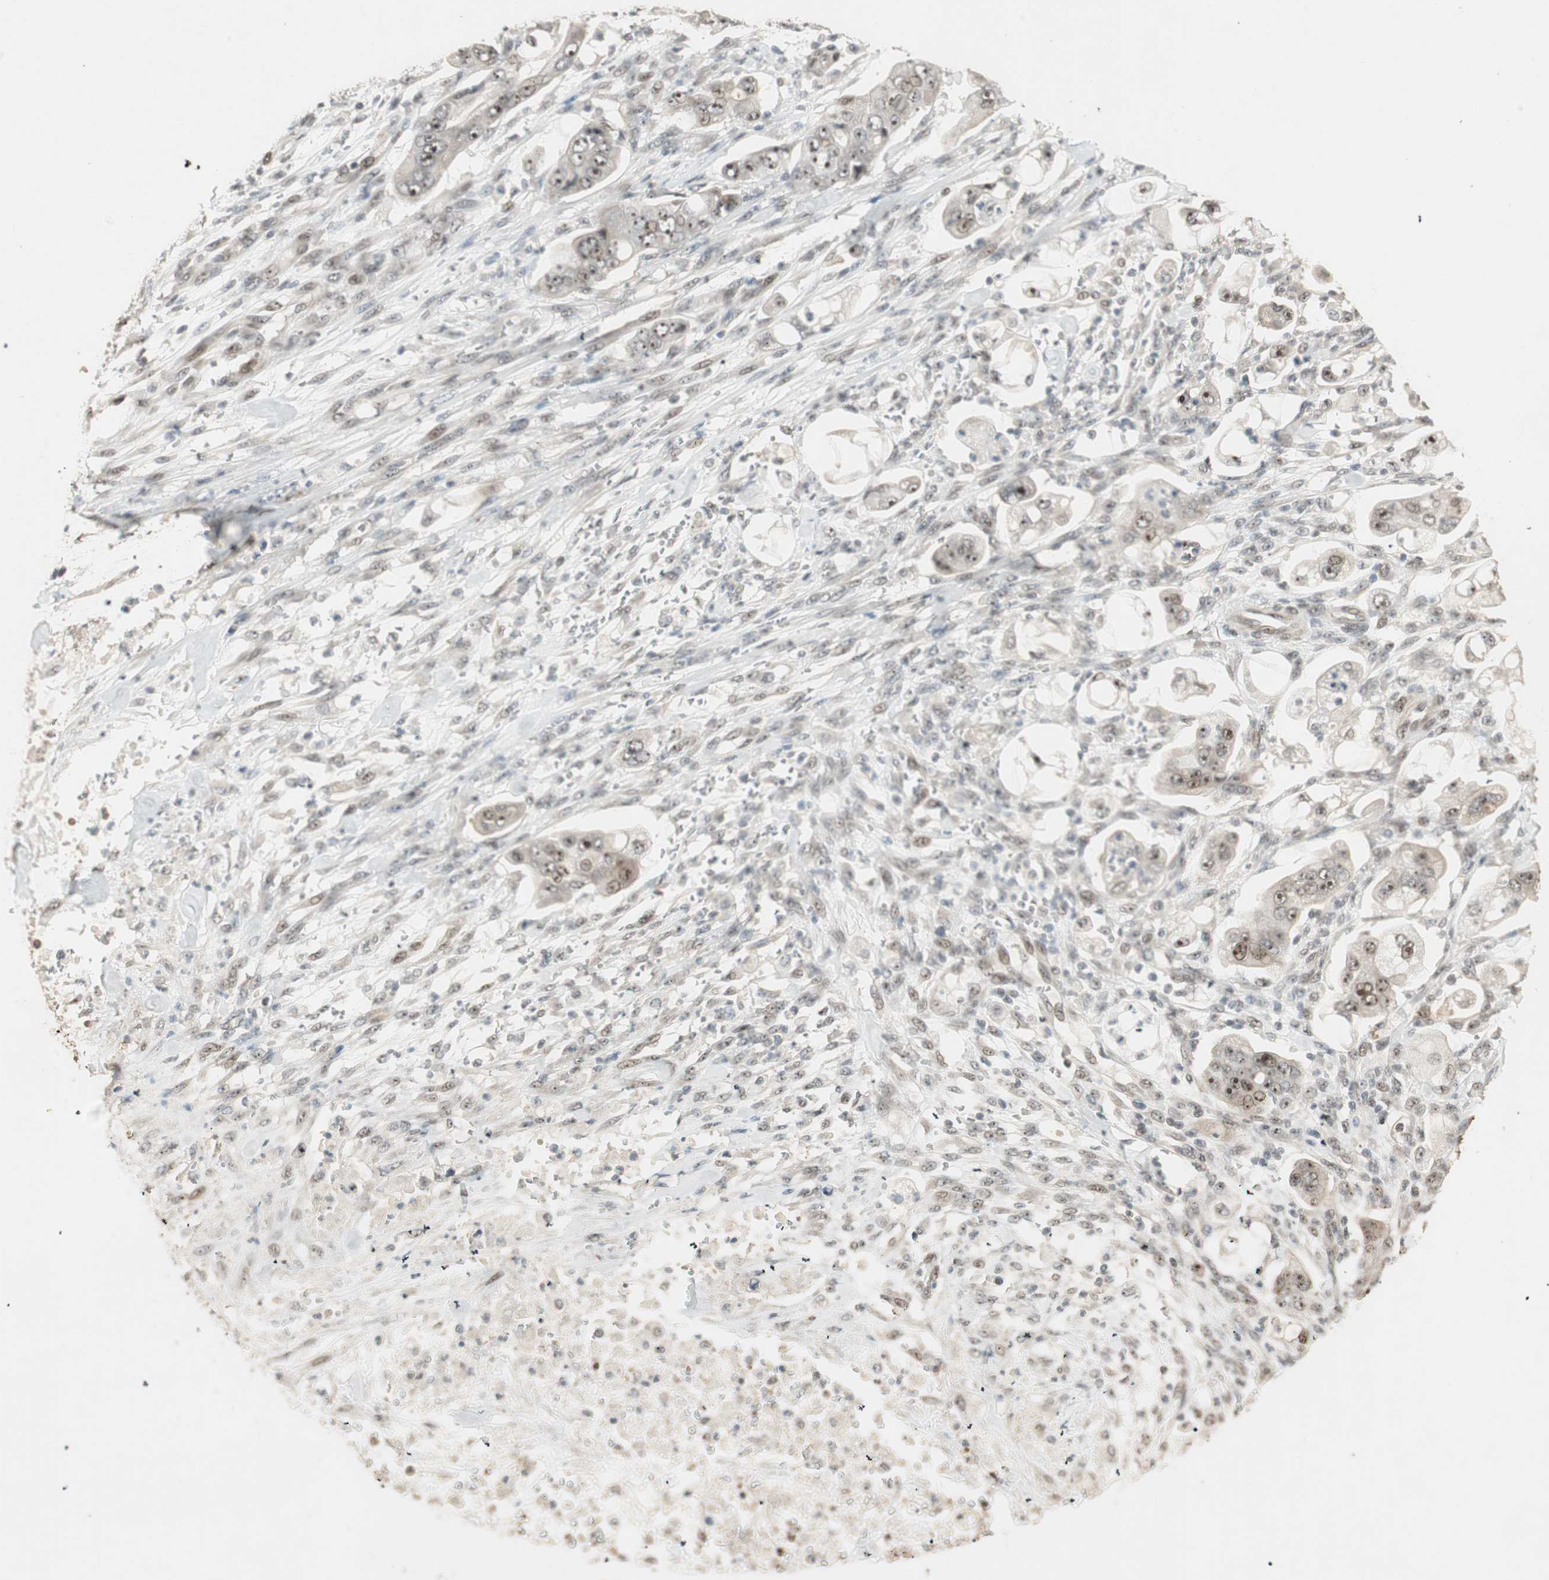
{"staining": {"intensity": "moderate", "quantity": ">75%", "location": "nuclear"}, "tissue": "stomach cancer", "cell_type": "Tumor cells", "image_type": "cancer", "snomed": [{"axis": "morphology", "description": "Adenocarcinoma, NOS"}, {"axis": "topography", "description": "Stomach"}], "caption": "Approximately >75% of tumor cells in human stomach cancer (adenocarcinoma) show moderate nuclear protein positivity as visualized by brown immunohistochemical staining.", "gene": "ETV4", "patient": {"sex": "male", "age": 62}}